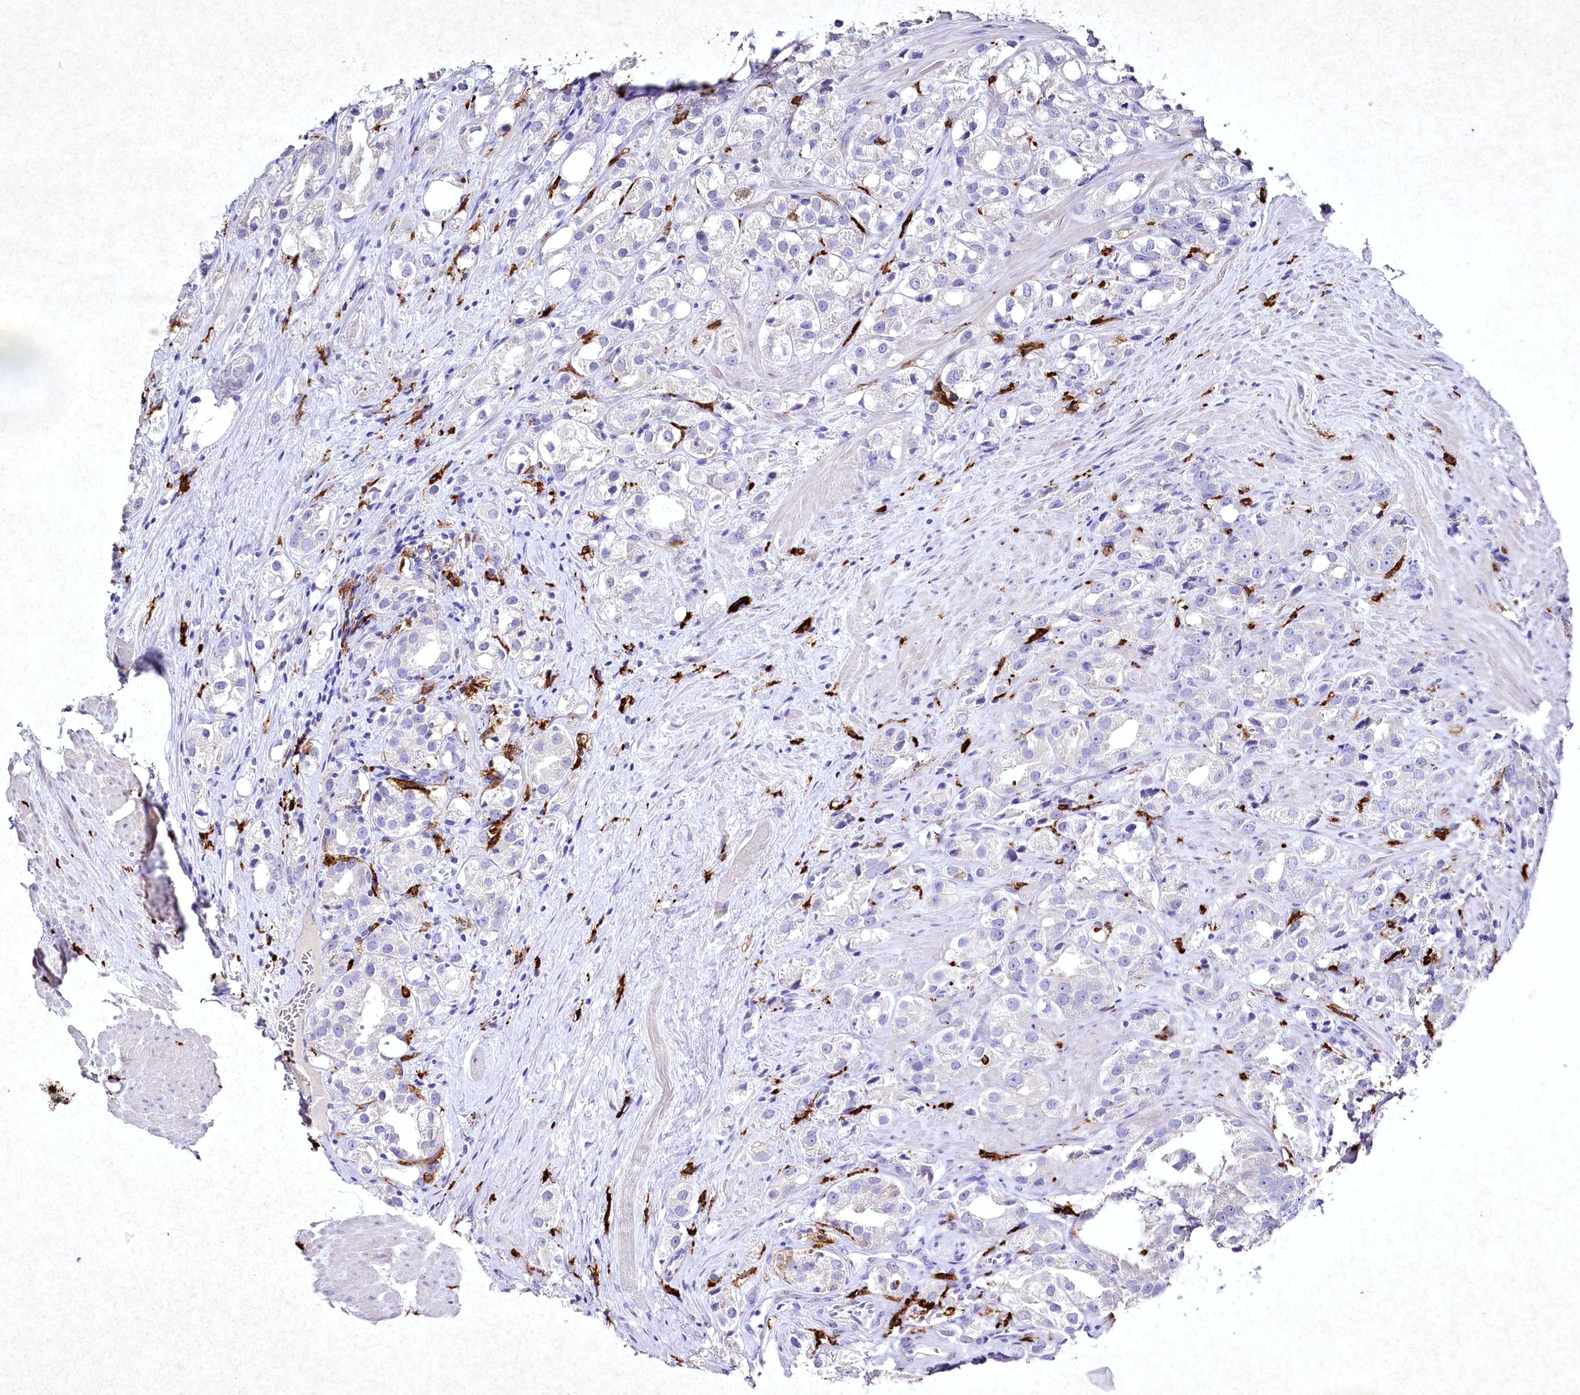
{"staining": {"intensity": "negative", "quantity": "none", "location": "none"}, "tissue": "prostate cancer", "cell_type": "Tumor cells", "image_type": "cancer", "snomed": [{"axis": "morphology", "description": "Adenocarcinoma, NOS"}, {"axis": "topography", "description": "Prostate"}], "caption": "Prostate adenocarcinoma was stained to show a protein in brown. There is no significant staining in tumor cells.", "gene": "CLEC4M", "patient": {"sex": "male", "age": 79}}